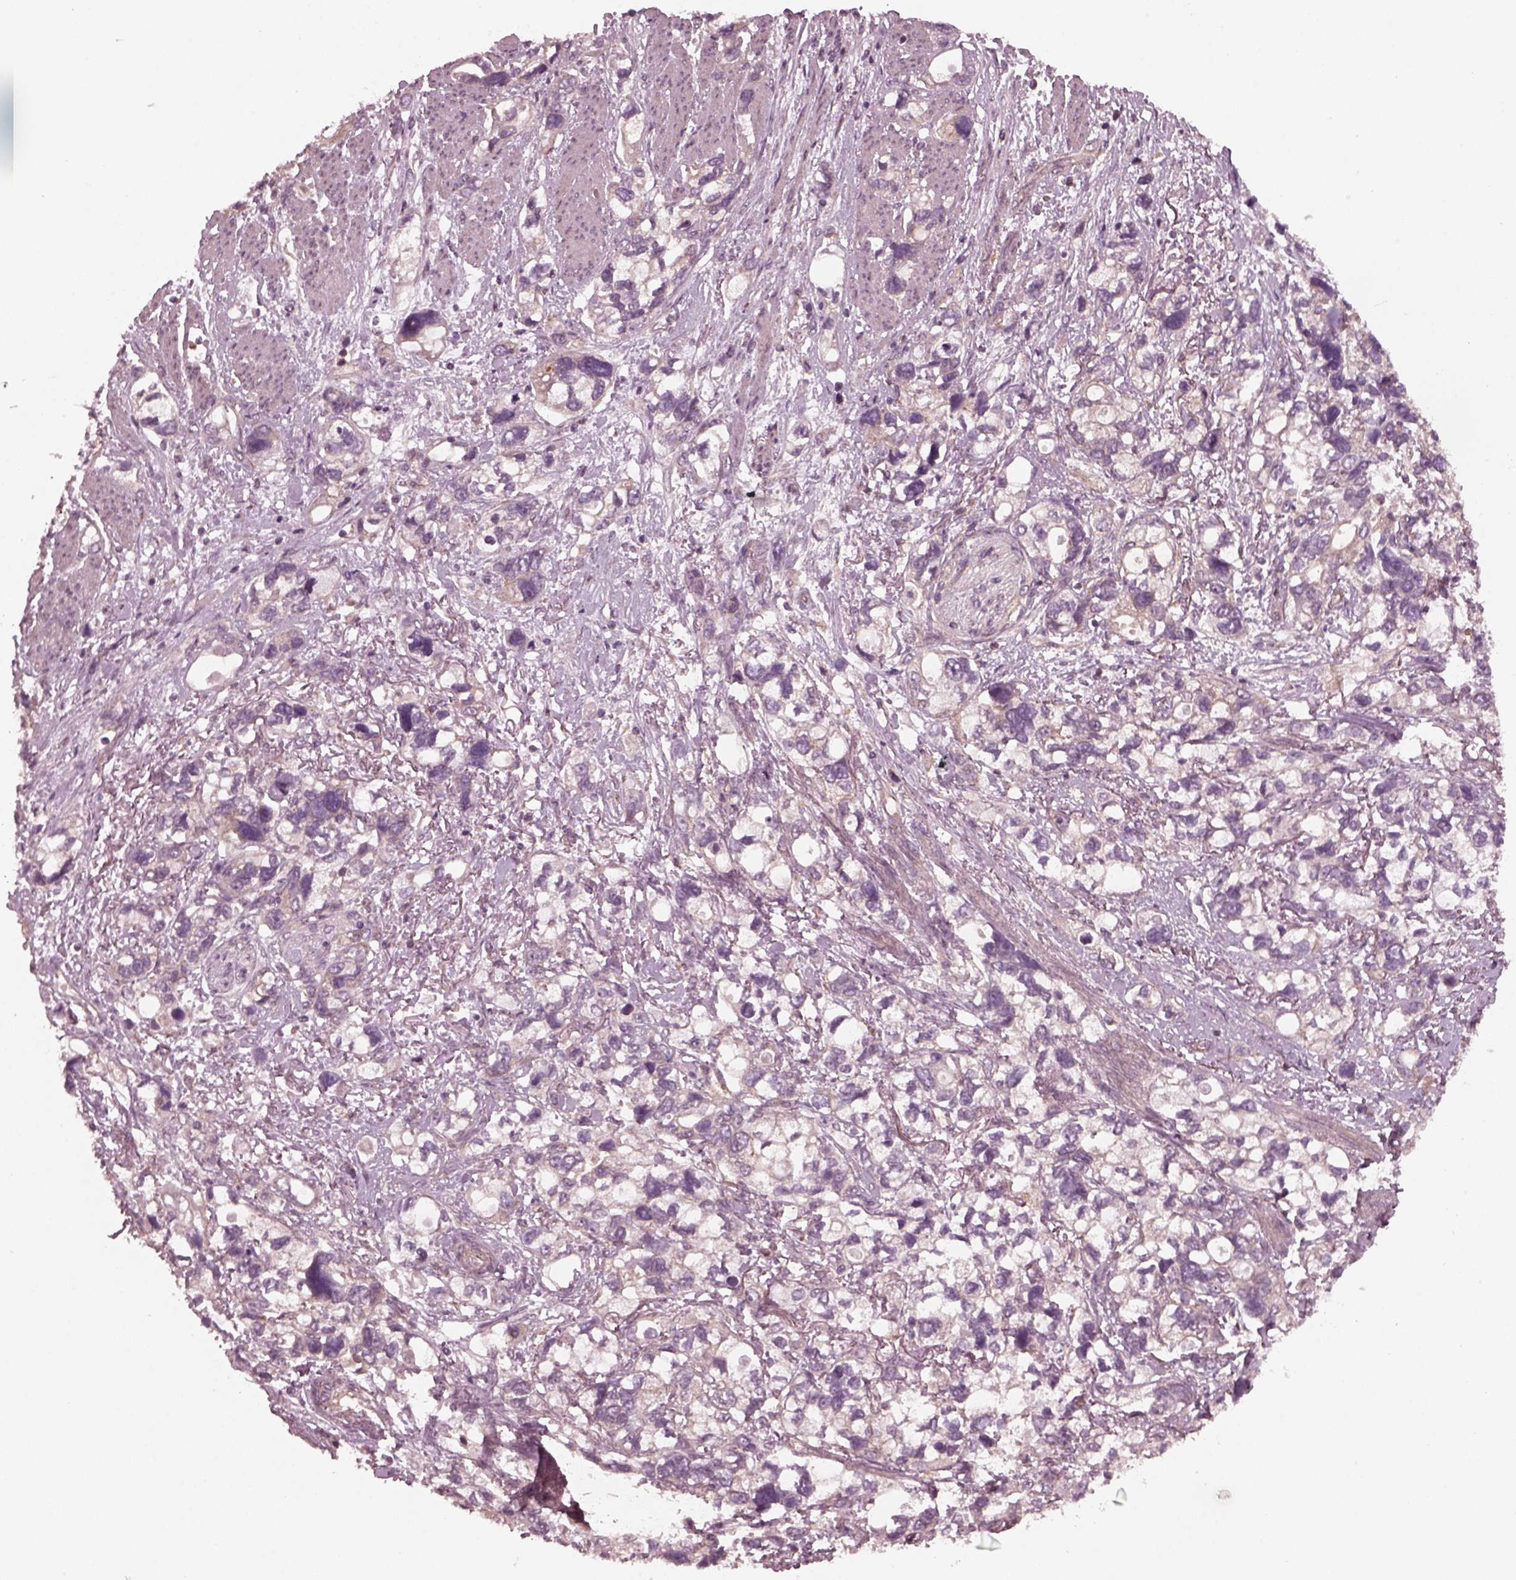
{"staining": {"intensity": "weak", "quantity": ">75%", "location": "cytoplasmic/membranous"}, "tissue": "stomach cancer", "cell_type": "Tumor cells", "image_type": "cancer", "snomed": [{"axis": "morphology", "description": "Adenocarcinoma, NOS"}, {"axis": "topography", "description": "Stomach, upper"}], "caption": "A histopathology image of human stomach cancer stained for a protein shows weak cytoplasmic/membranous brown staining in tumor cells. (DAB (3,3'-diaminobenzidine) IHC, brown staining for protein, blue staining for nuclei).", "gene": "TUBG1", "patient": {"sex": "female", "age": 81}}